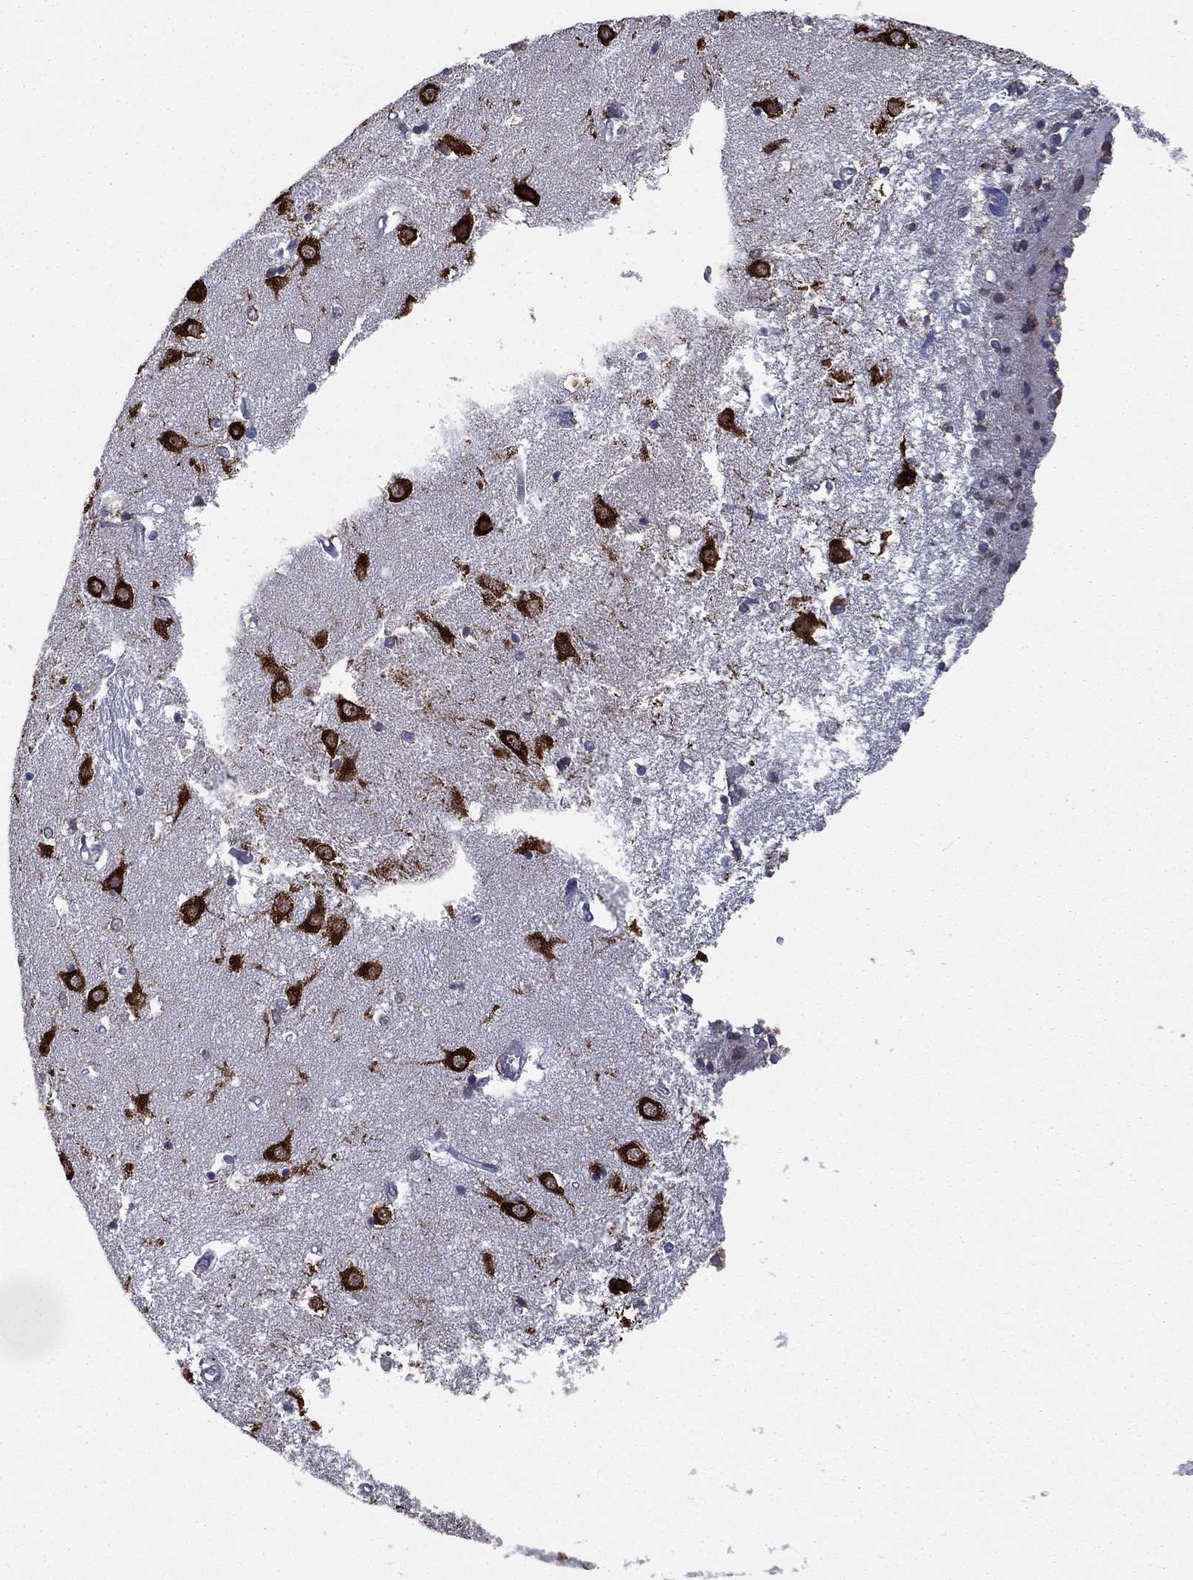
{"staining": {"intensity": "strong", "quantity": "<25%", "location": "cytoplasmic/membranous"}, "tissue": "caudate", "cell_type": "Glial cells", "image_type": "normal", "snomed": [{"axis": "morphology", "description": "Normal tissue, NOS"}, {"axis": "topography", "description": "Lateral ventricle wall"}], "caption": "This micrograph shows immunohistochemistry staining of benign human caudate, with medium strong cytoplasmic/membranous staining in about <25% of glial cells.", "gene": "FARSA", "patient": {"sex": "male", "age": 54}}